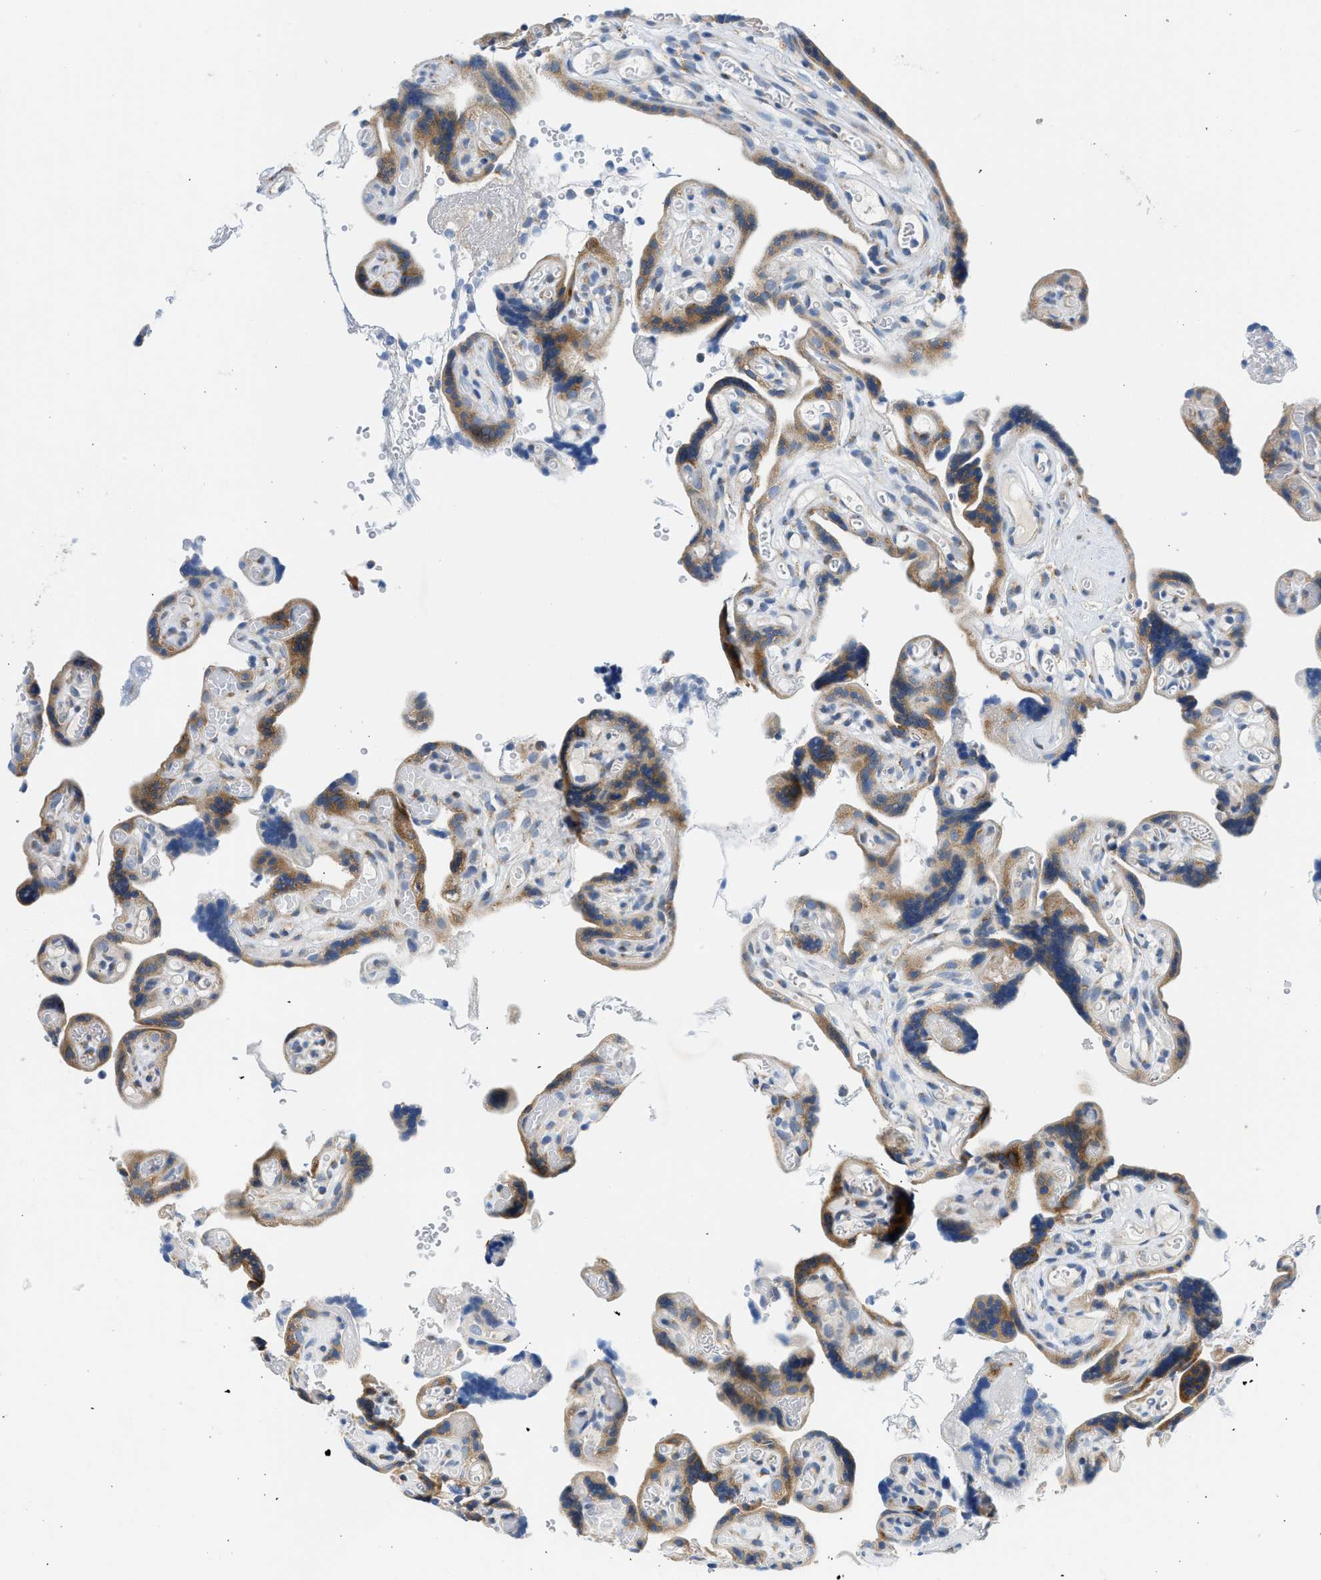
{"staining": {"intensity": "moderate", "quantity": ">75%", "location": "cytoplasmic/membranous"}, "tissue": "placenta", "cell_type": "Decidual cells", "image_type": "normal", "snomed": [{"axis": "morphology", "description": "Normal tissue, NOS"}, {"axis": "topography", "description": "Placenta"}], "caption": "Moderate cytoplasmic/membranous expression for a protein is identified in approximately >75% of decidual cells of normal placenta using immunohistochemistry.", "gene": "CAMKK2", "patient": {"sex": "female", "age": 30}}